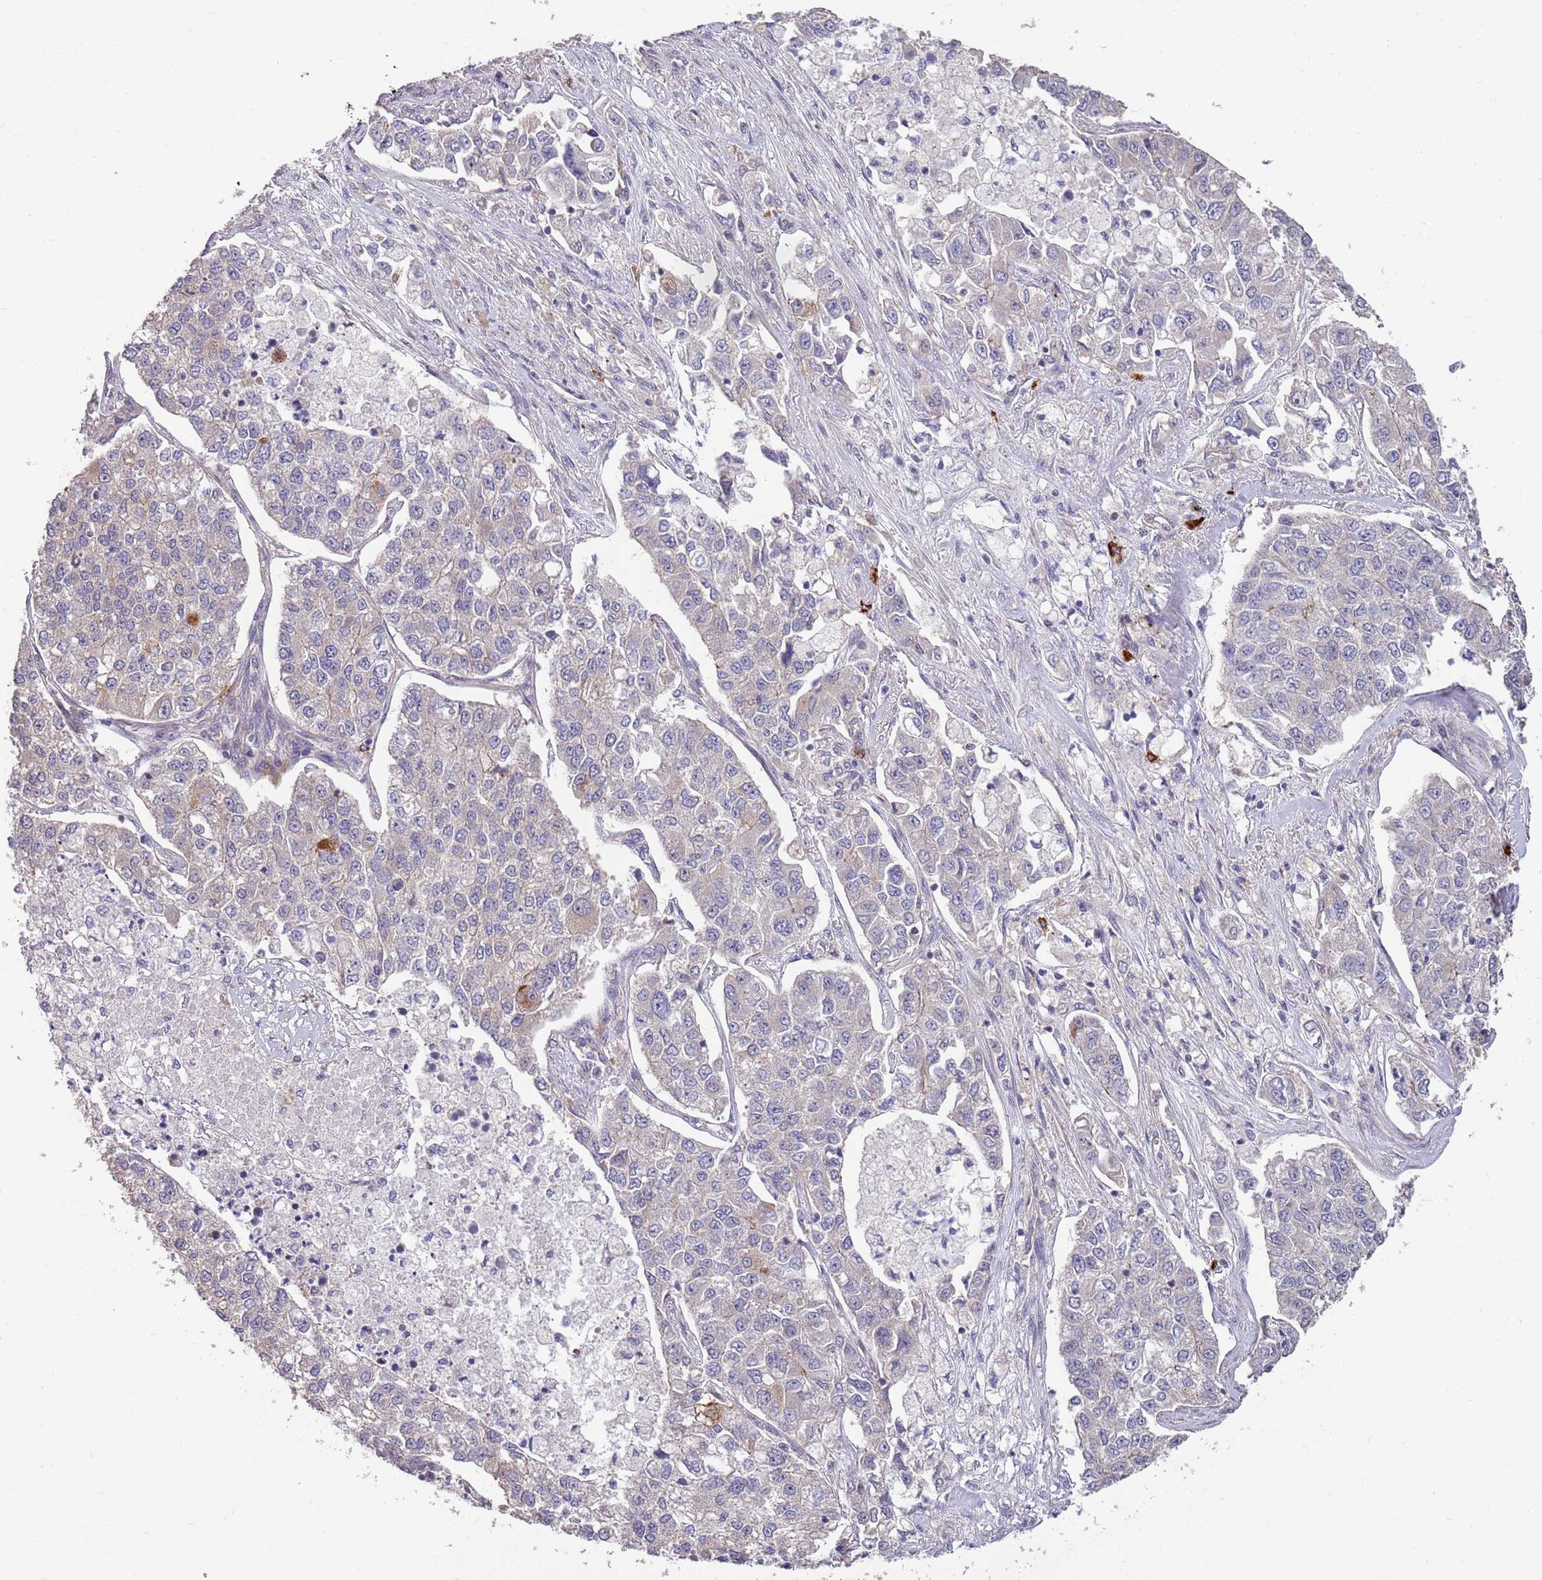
{"staining": {"intensity": "weak", "quantity": "<25%", "location": "cytoplasmic/membranous"}, "tissue": "lung cancer", "cell_type": "Tumor cells", "image_type": "cancer", "snomed": [{"axis": "morphology", "description": "Adenocarcinoma, NOS"}, {"axis": "topography", "description": "Lung"}], "caption": "Protein analysis of adenocarcinoma (lung) displays no significant positivity in tumor cells. (Brightfield microscopy of DAB (3,3'-diaminobenzidine) immunohistochemistry at high magnification).", "gene": "MARVELD2", "patient": {"sex": "male", "age": 49}}